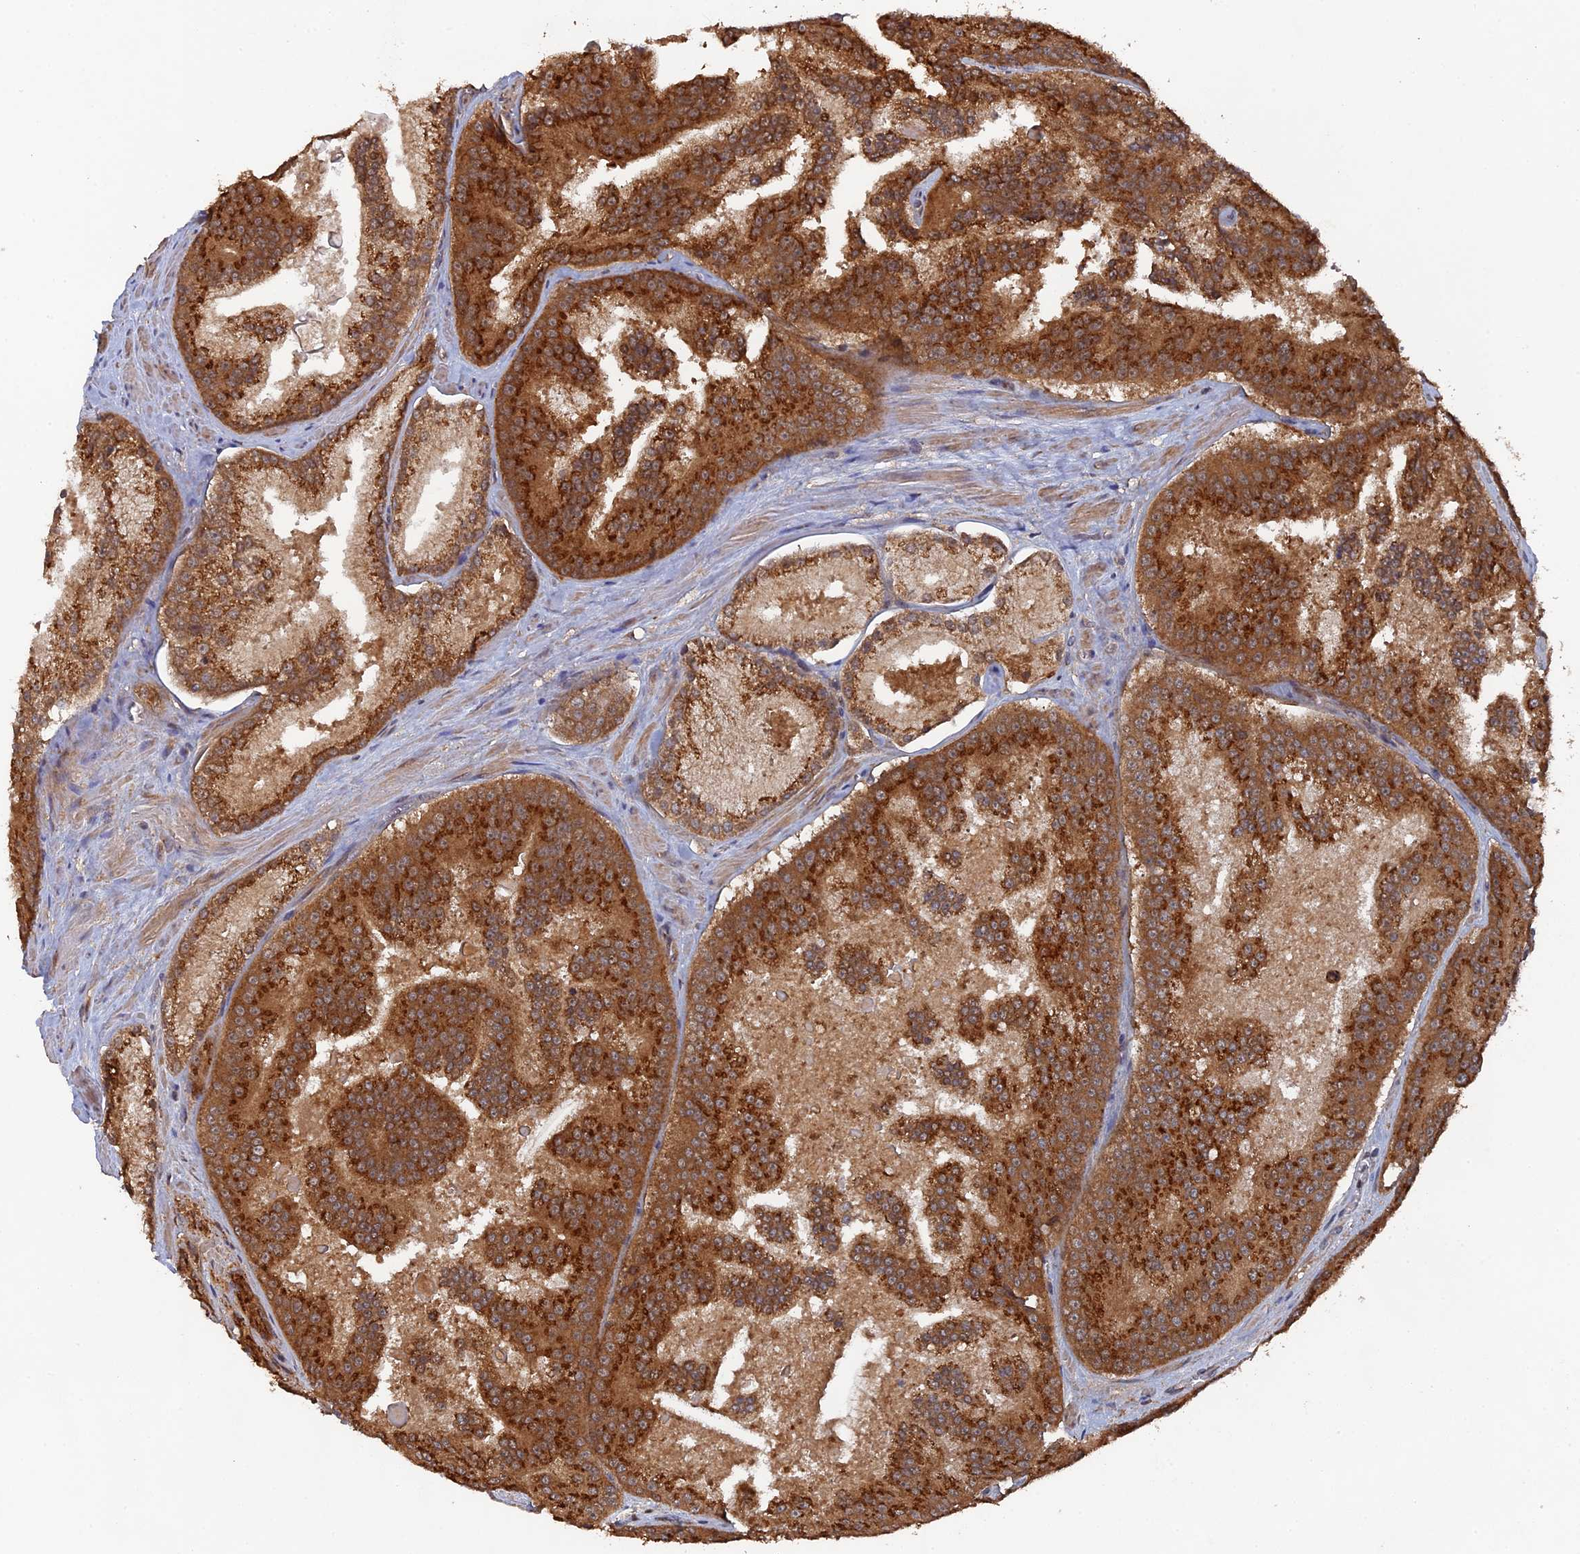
{"staining": {"intensity": "strong", "quantity": ">75%", "location": "cytoplasmic/membranous"}, "tissue": "prostate cancer", "cell_type": "Tumor cells", "image_type": "cancer", "snomed": [{"axis": "morphology", "description": "Adenocarcinoma, High grade"}, {"axis": "topography", "description": "Prostate"}], "caption": "Brown immunohistochemical staining in prostate cancer (adenocarcinoma (high-grade)) reveals strong cytoplasmic/membranous staining in about >75% of tumor cells. The staining was performed using DAB (3,3'-diaminobenzidine) to visualize the protein expression in brown, while the nuclei were stained in blue with hematoxylin (Magnification: 20x).", "gene": "VPS37C", "patient": {"sex": "male", "age": 61}}